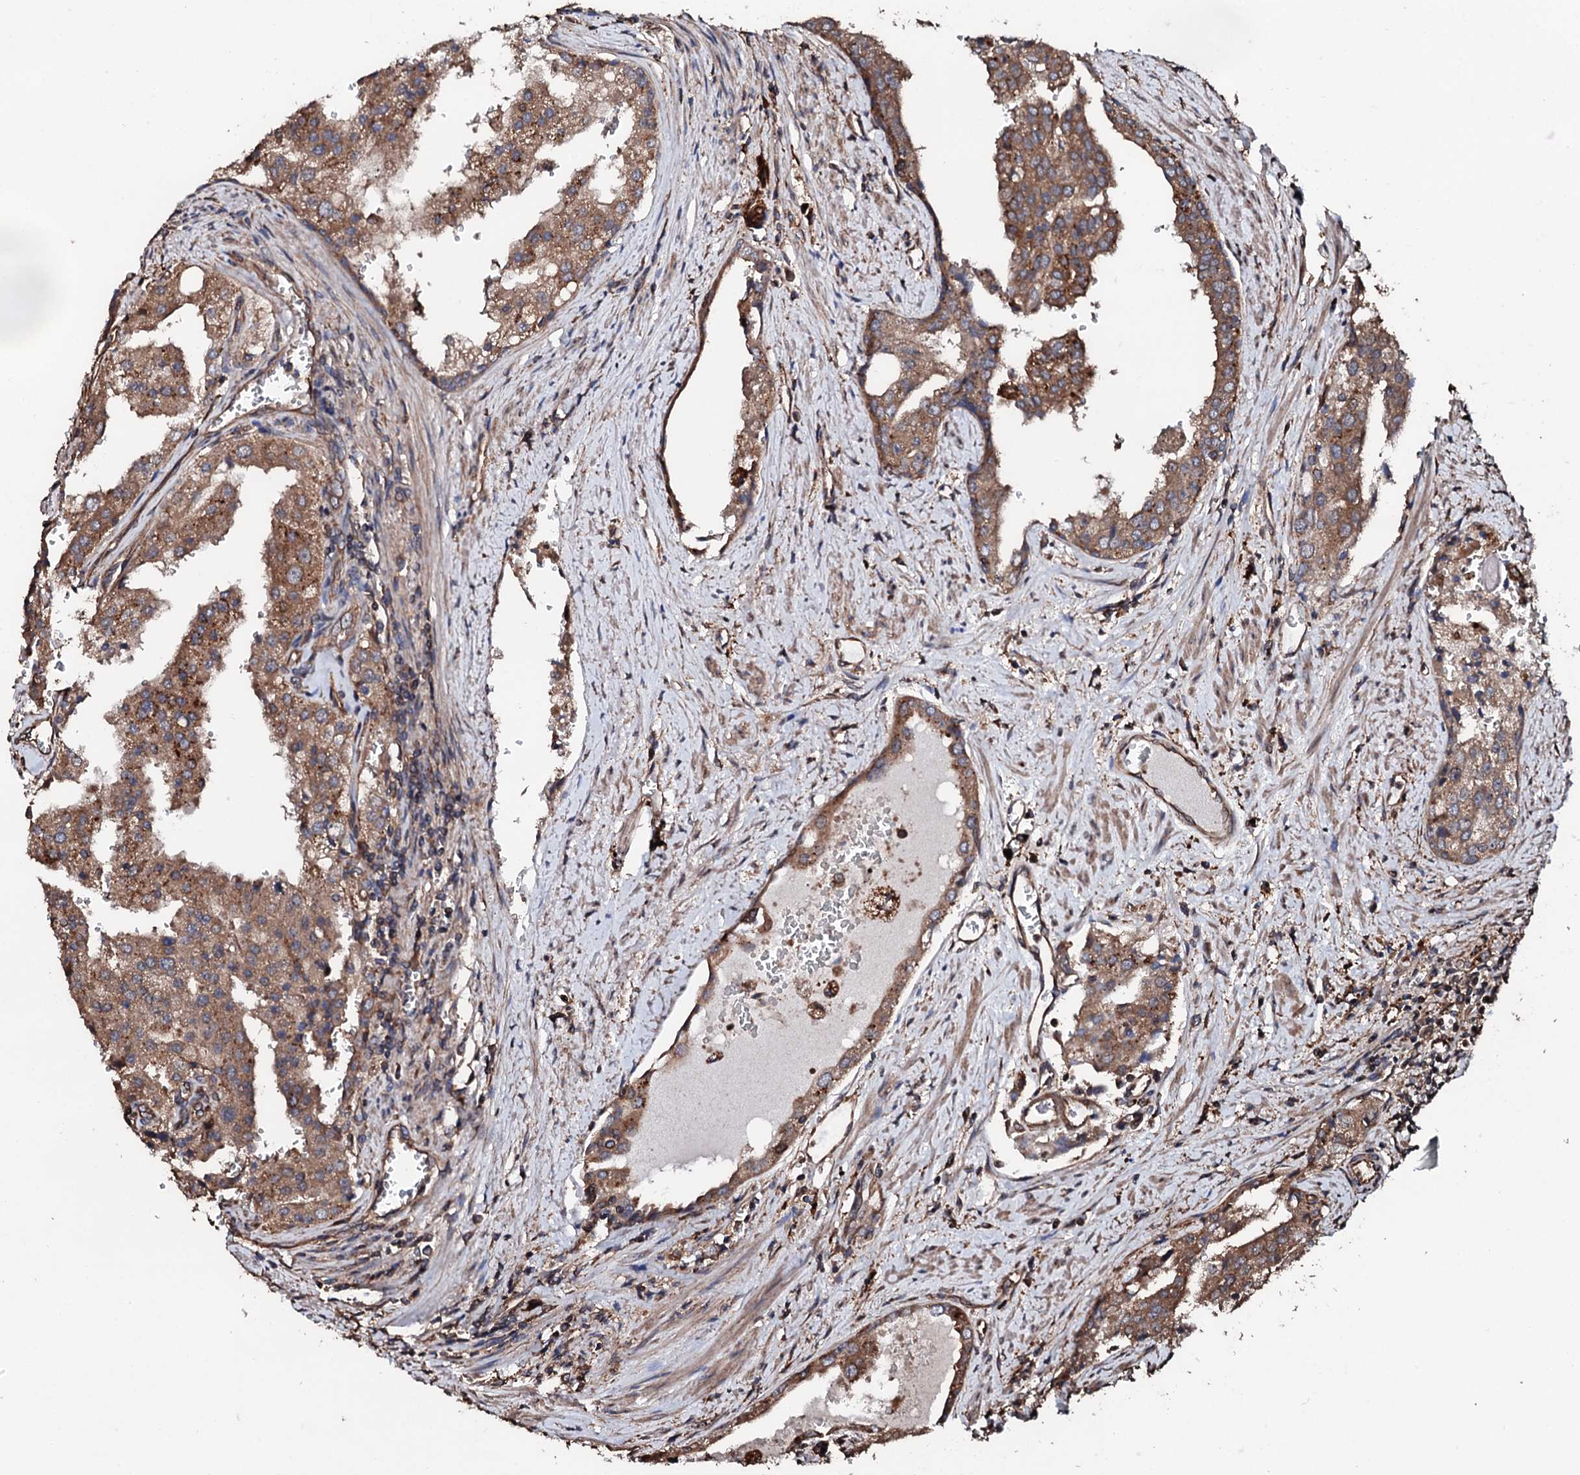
{"staining": {"intensity": "moderate", "quantity": ">75%", "location": "cytoplasmic/membranous"}, "tissue": "prostate cancer", "cell_type": "Tumor cells", "image_type": "cancer", "snomed": [{"axis": "morphology", "description": "Adenocarcinoma, High grade"}, {"axis": "topography", "description": "Prostate"}], "caption": "The immunohistochemical stain labels moderate cytoplasmic/membranous expression in tumor cells of prostate cancer tissue. Using DAB (brown) and hematoxylin (blue) stains, captured at high magnification using brightfield microscopy.", "gene": "CKAP5", "patient": {"sex": "male", "age": 68}}